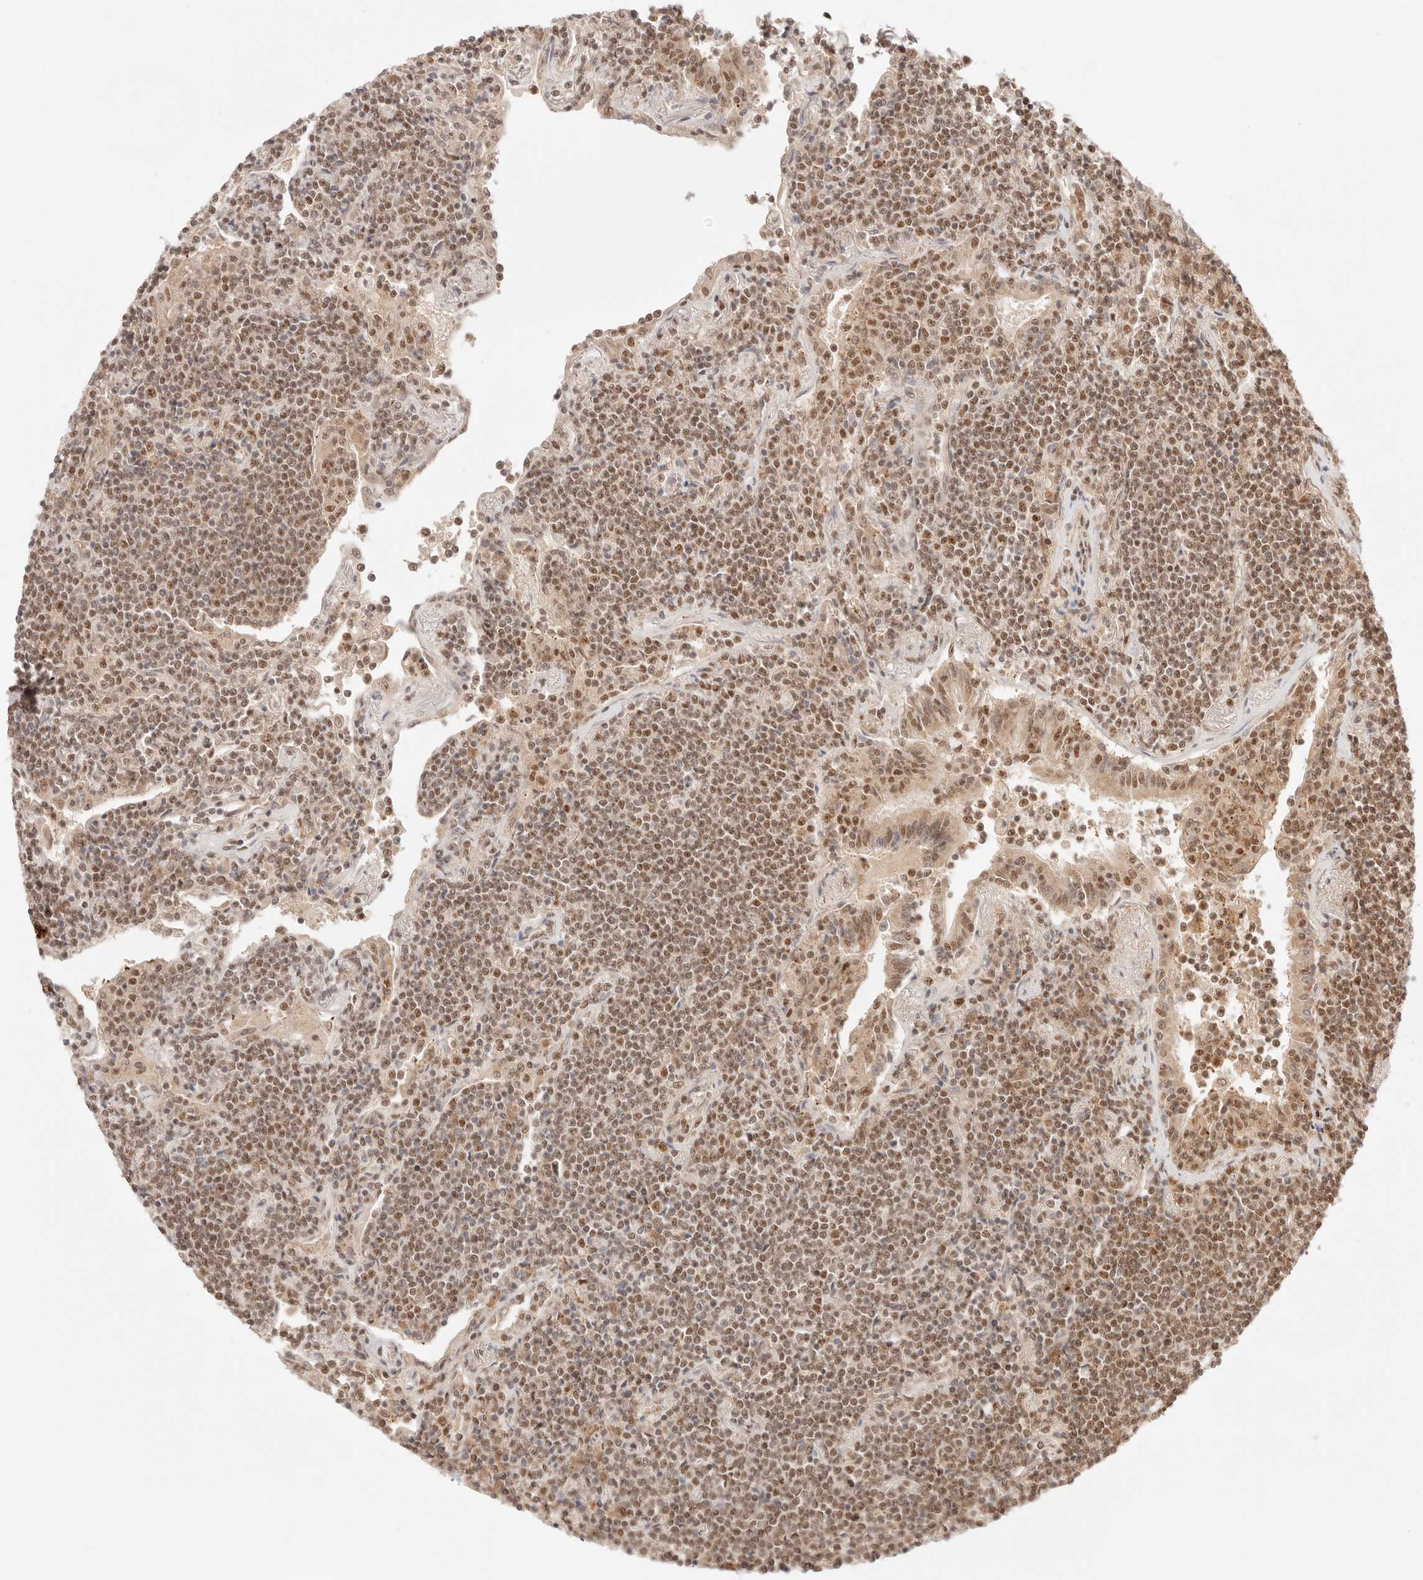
{"staining": {"intensity": "moderate", "quantity": ">75%", "location": "nuclear"}, "tissue": "lymphoma", "cell_type": "Tumor cells", "image_type": "cancer", "snomed": [{"axis": "morphology", "description": "Malignant lymphoma, non-Hodgkin's type, Low grade"}, {"axis": "topography", "description": "Lung"}], "caption": "Immunohistochemical staining of human malignant lymphoma, non-Hodgkin's type (low-grade) shows medium levels of moderate nuclear staining in about >75% of tumor cells. (brown staining indicates protein expression, while blue staining denotes nuclei).", "gene": "GTF2E2", "patient": {"sex": "female", "age": 71}}